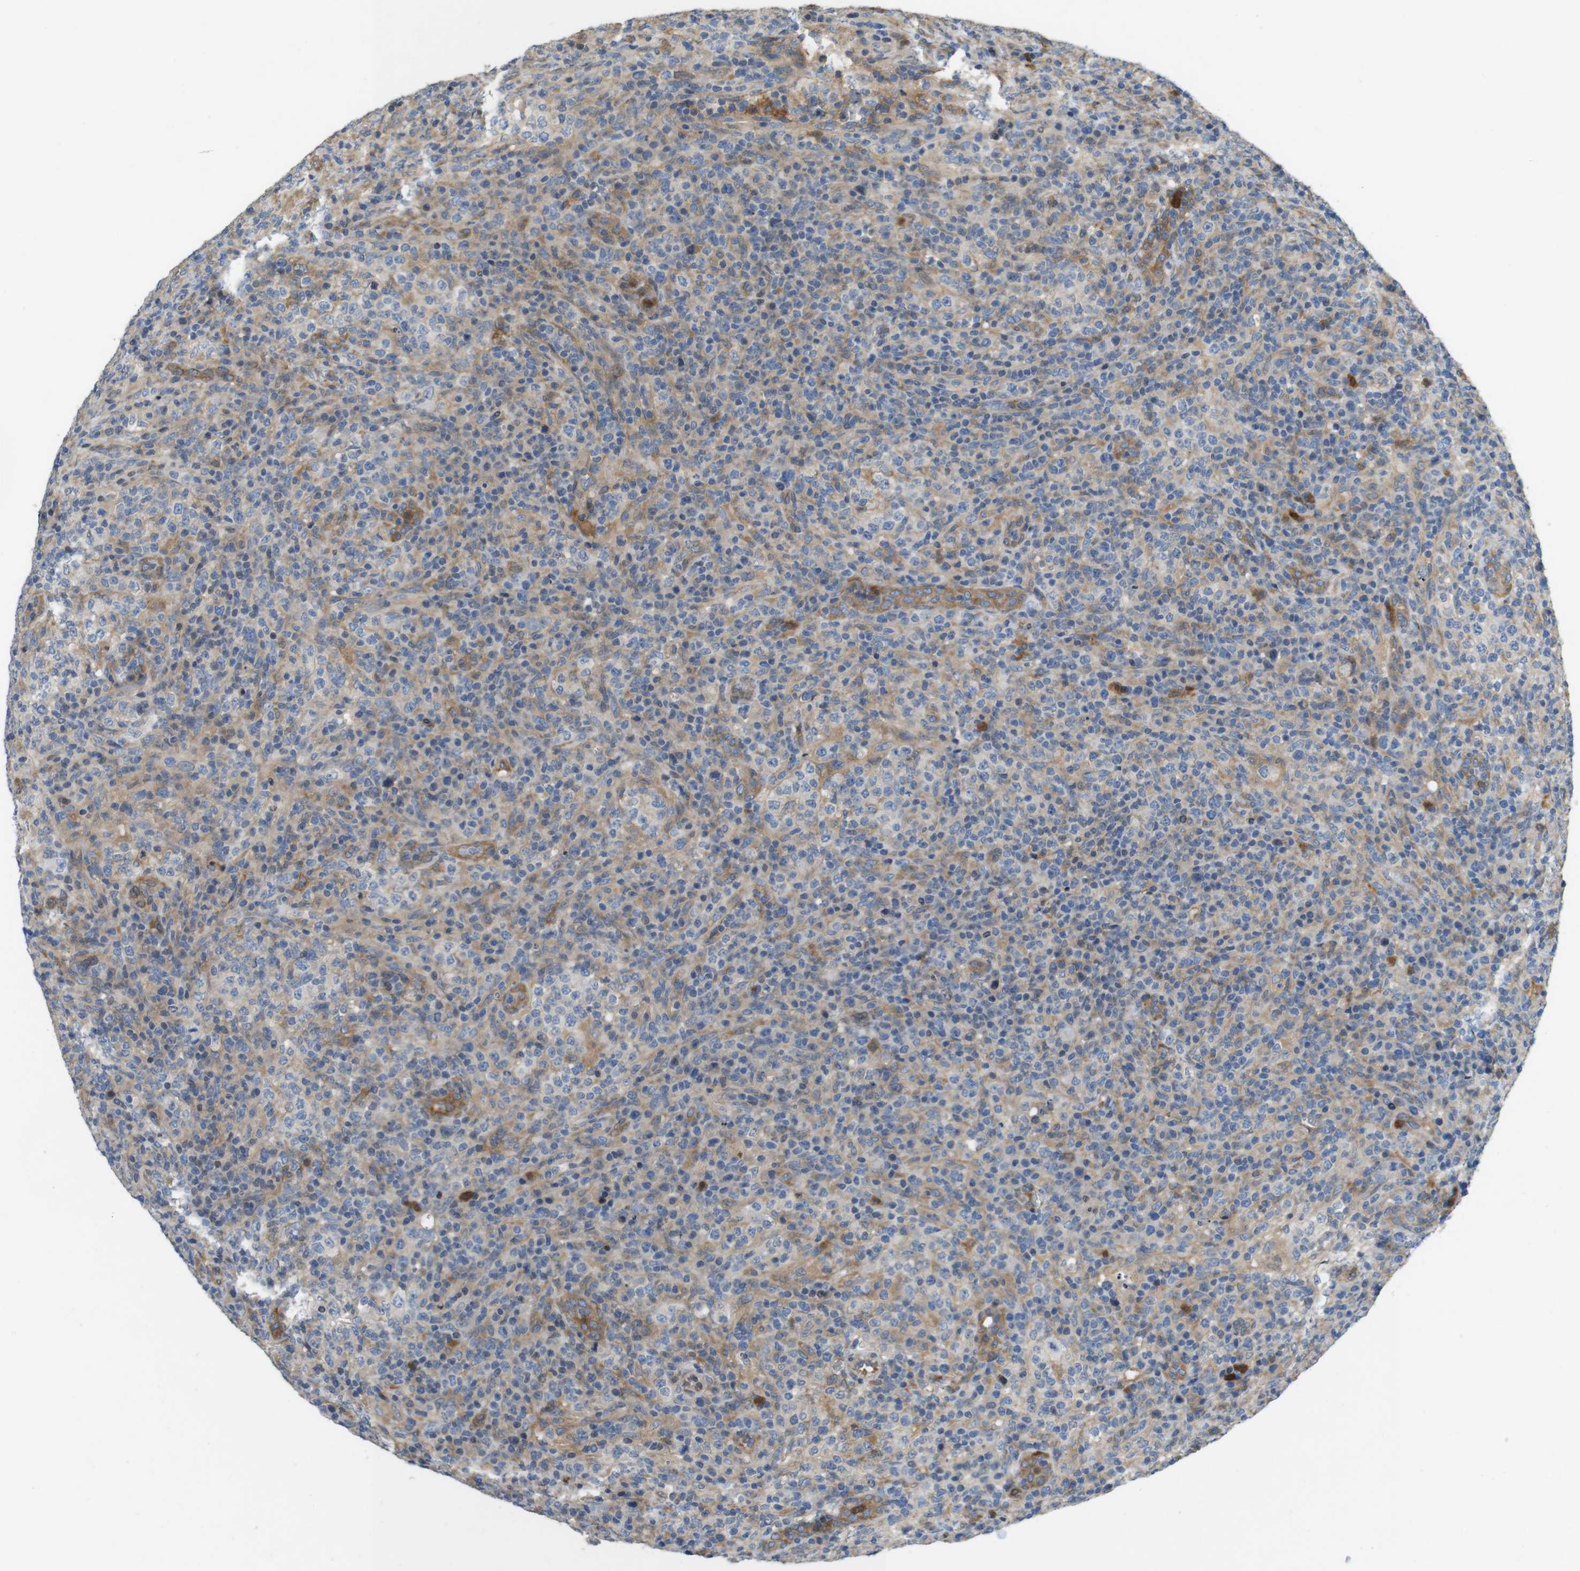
{"staining": {"intensity": "weak", "quantity": ">75%", "location": "cytoplasmic/membranous"}, "tissue": "lymphoma", "cell_type": "Tumor cells", "image_type": "cancer", "snomed": [{"axis": "morphology", "description": "Malignant lymphoma, non-Hodgkin's type, High grade"}, {"axis": "topography", "description": "Lymph node"}], "caption": "A low amount of weak cytoplasmic/membranous staining is appreciated in about >75% of tumor cells in lymphoma tissue. (DAB = brown stain, brightfield microscopy at high magnification).", "gene": "PCDH10", "patient": {"sex": "female", "age": 76}}